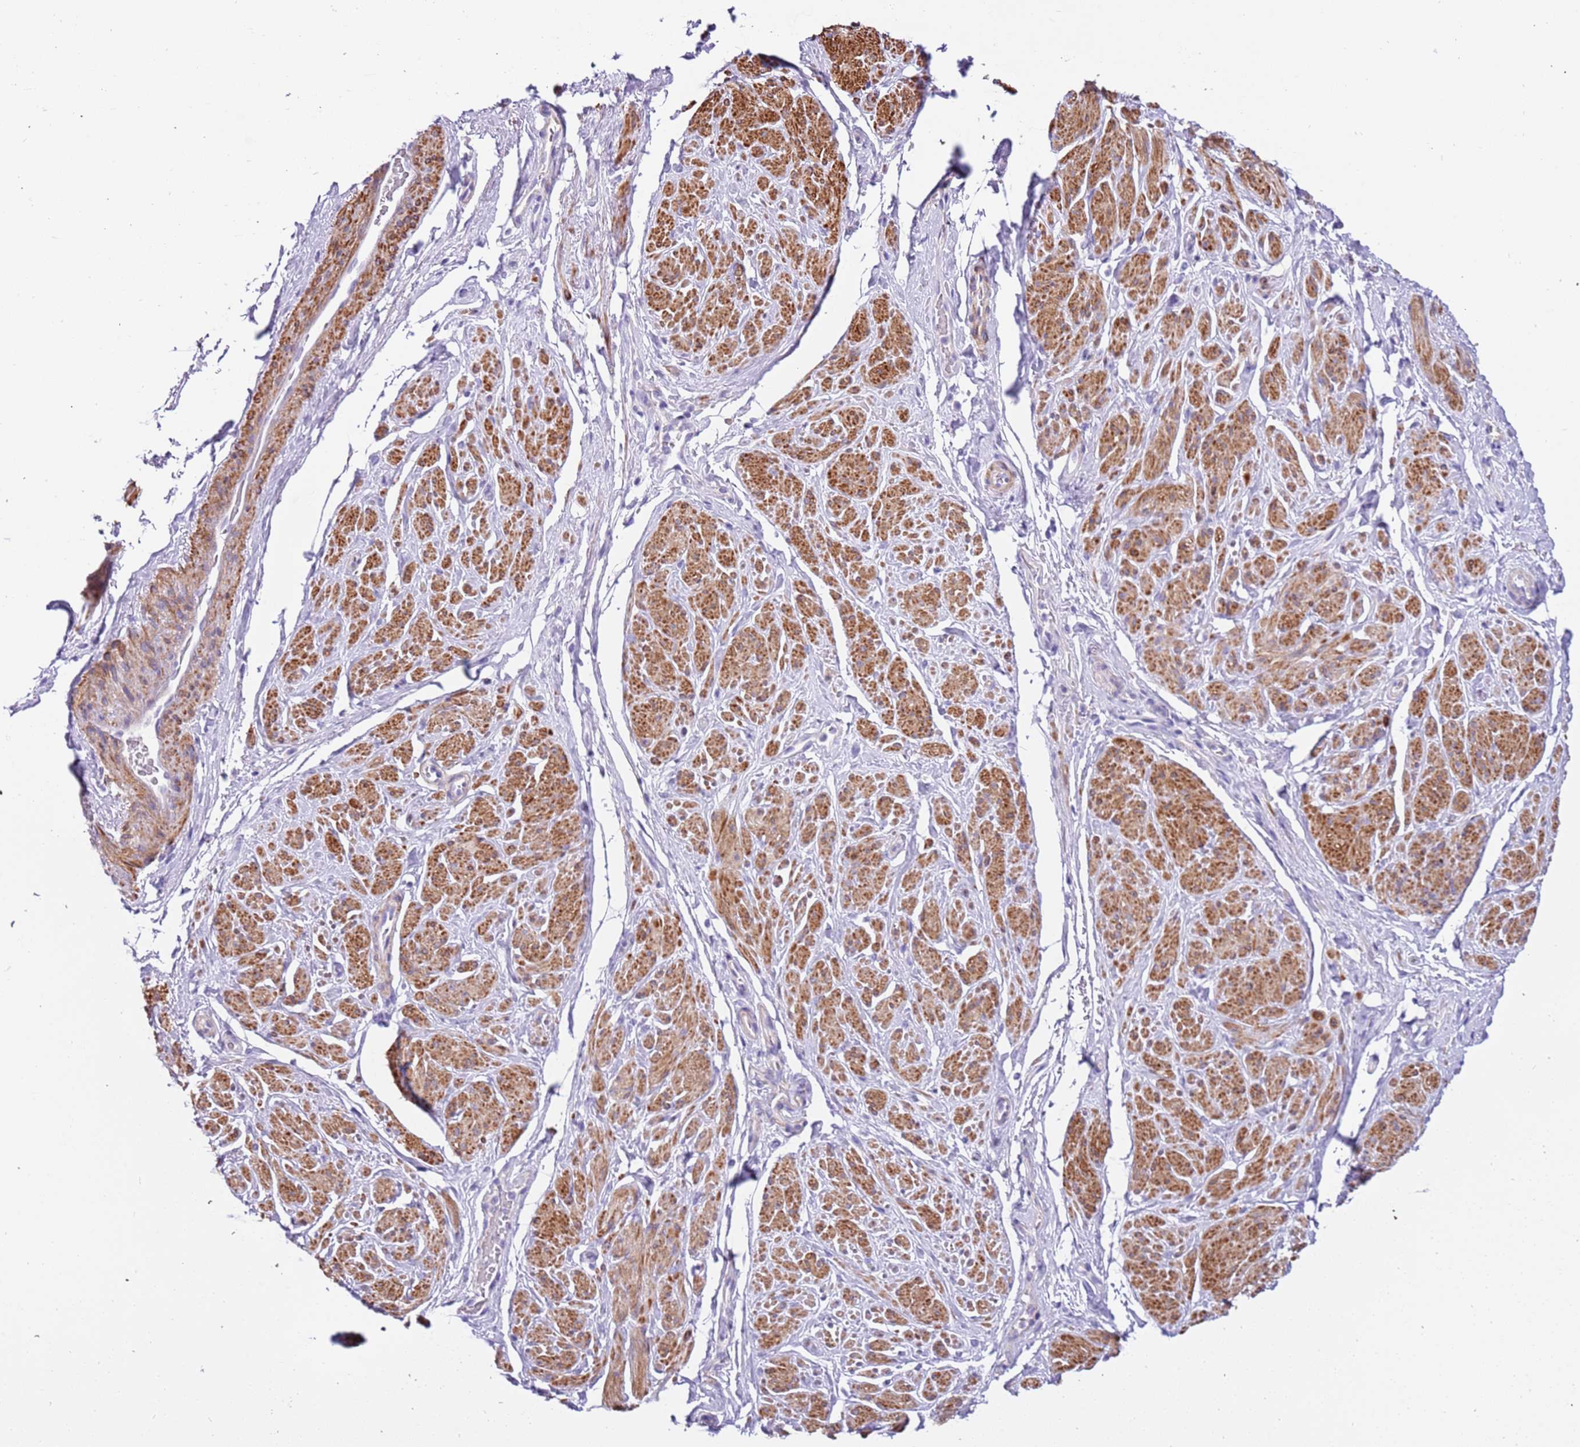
{"staining": {"intensity": "strong", "quantity": "25%-75%", "location": "cytoplasmic/membranous"}, "tissue": "smooth muscle", "cell_type": "Smooth muscle cells", "image_type": "normal", "snomed": [{"axis": "morphology", "description": "Normal tissue, NOS"}, {"axis": "topography", "description": "Smooth muscle"}, {"axis": "topography", "description": "Peripheral nerve tissue"}], "caption": "Smooth muscle stained for a protein reveals strong cytoplasmic/membranous positivity in smooth muscle cells. (DAB (3,3'-diaminobenzidine) IHC with brightfield microscopy, high magnification).", "gene": "PCGF2", "patient": {"sex": "male", "age": 69}}